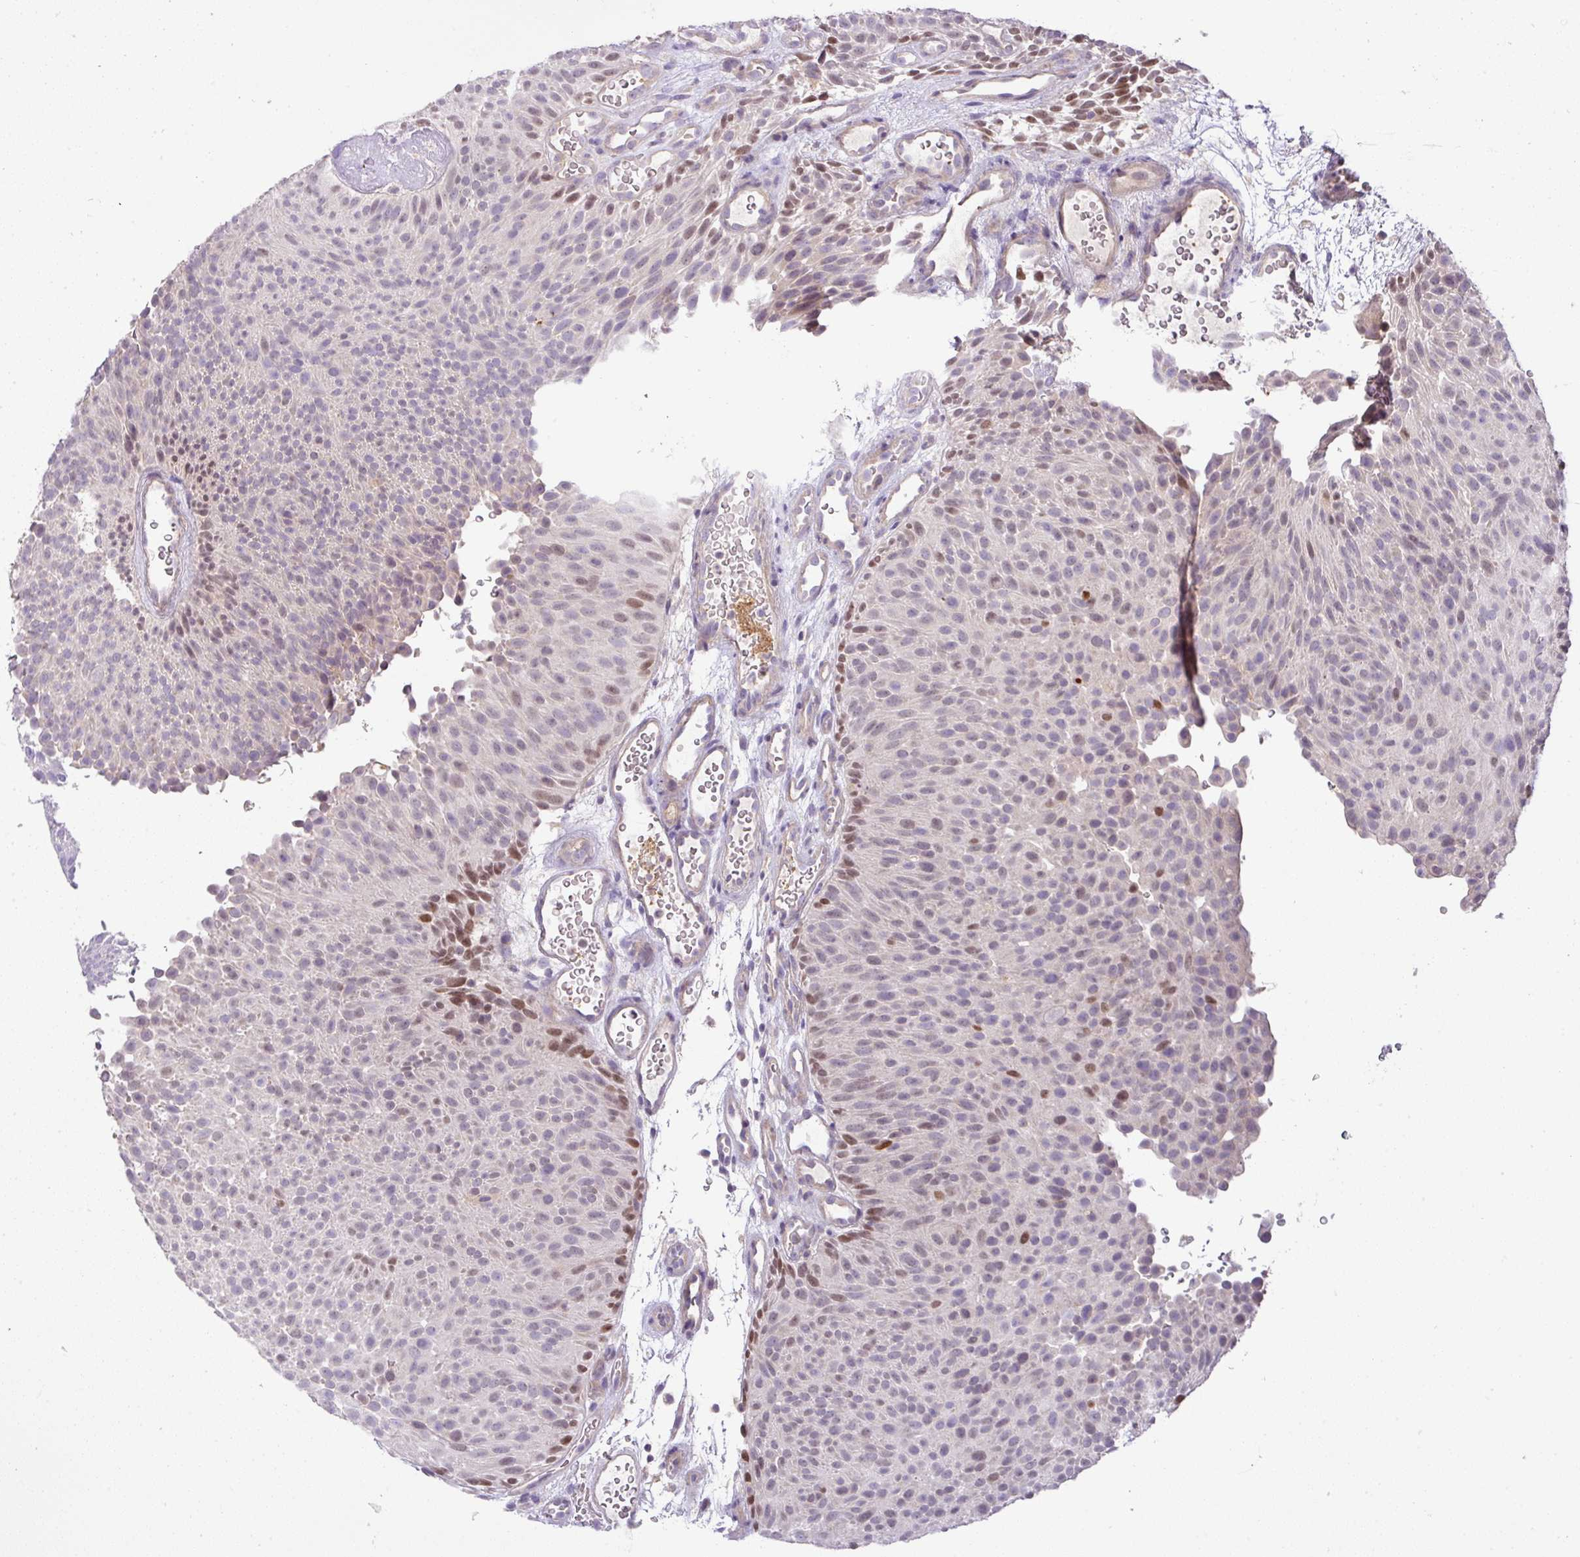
{"staining": {"intensity": "moderate", "quantity": "<25%", "location": "nuclear"}, "tissue": "urothelial cancer", "cell_type": "Tumor cells", "image_type": "cancer", "snomed": [{"axis": "morphology", "description": "Urothelial carcinoma, Low grade"}, {"axis": "topography", "description": "Urinary bladder"}], "caption": "DAB immunohistochemical staining of urothelial cancer reveals moderate nuclear protein positivity in approximately <25% of tumor cells.", "gene": "HOXC13", "patient": {"sex": "male", "age": 78}}